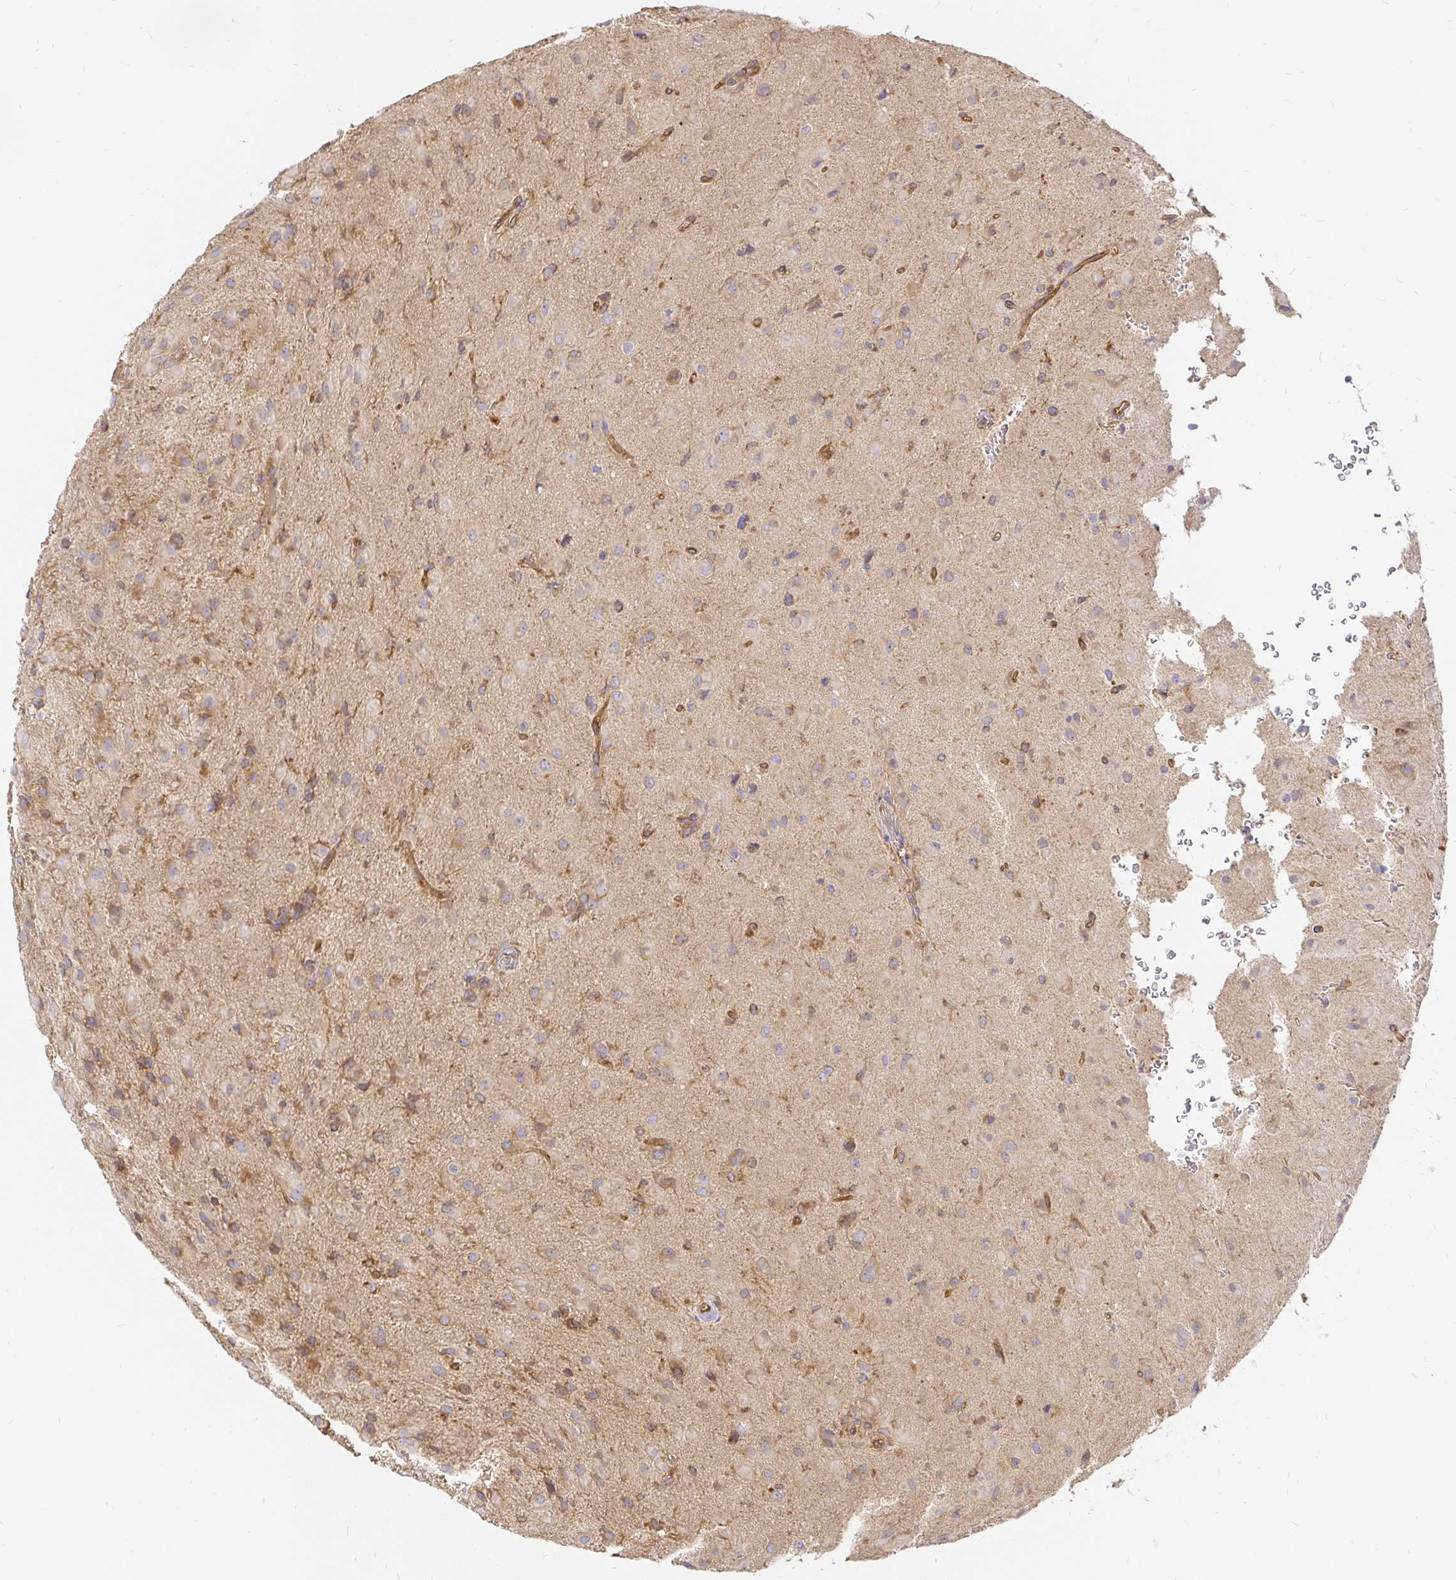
{"staining": {"intensity": "moderate", "quantity": "<25%", "location": "cytoplasmic/membranous"}, "tissue": "glioma", "cell_type": "Tumor cells", "image_type": "cancer", "snomed": [{"axis": "morphology", "description": "Glioma, malignant, Low grade"}, {"axis": "topography", "description": "Brain"}], "caption": "Immunohistochemical staining of glioma exhibits moderate cytoplasmic/membranous protein positivity in approximately <25% of tumor cells.", "gene": "KIF5B", "patient": {"sex": "male", "age": 58}}